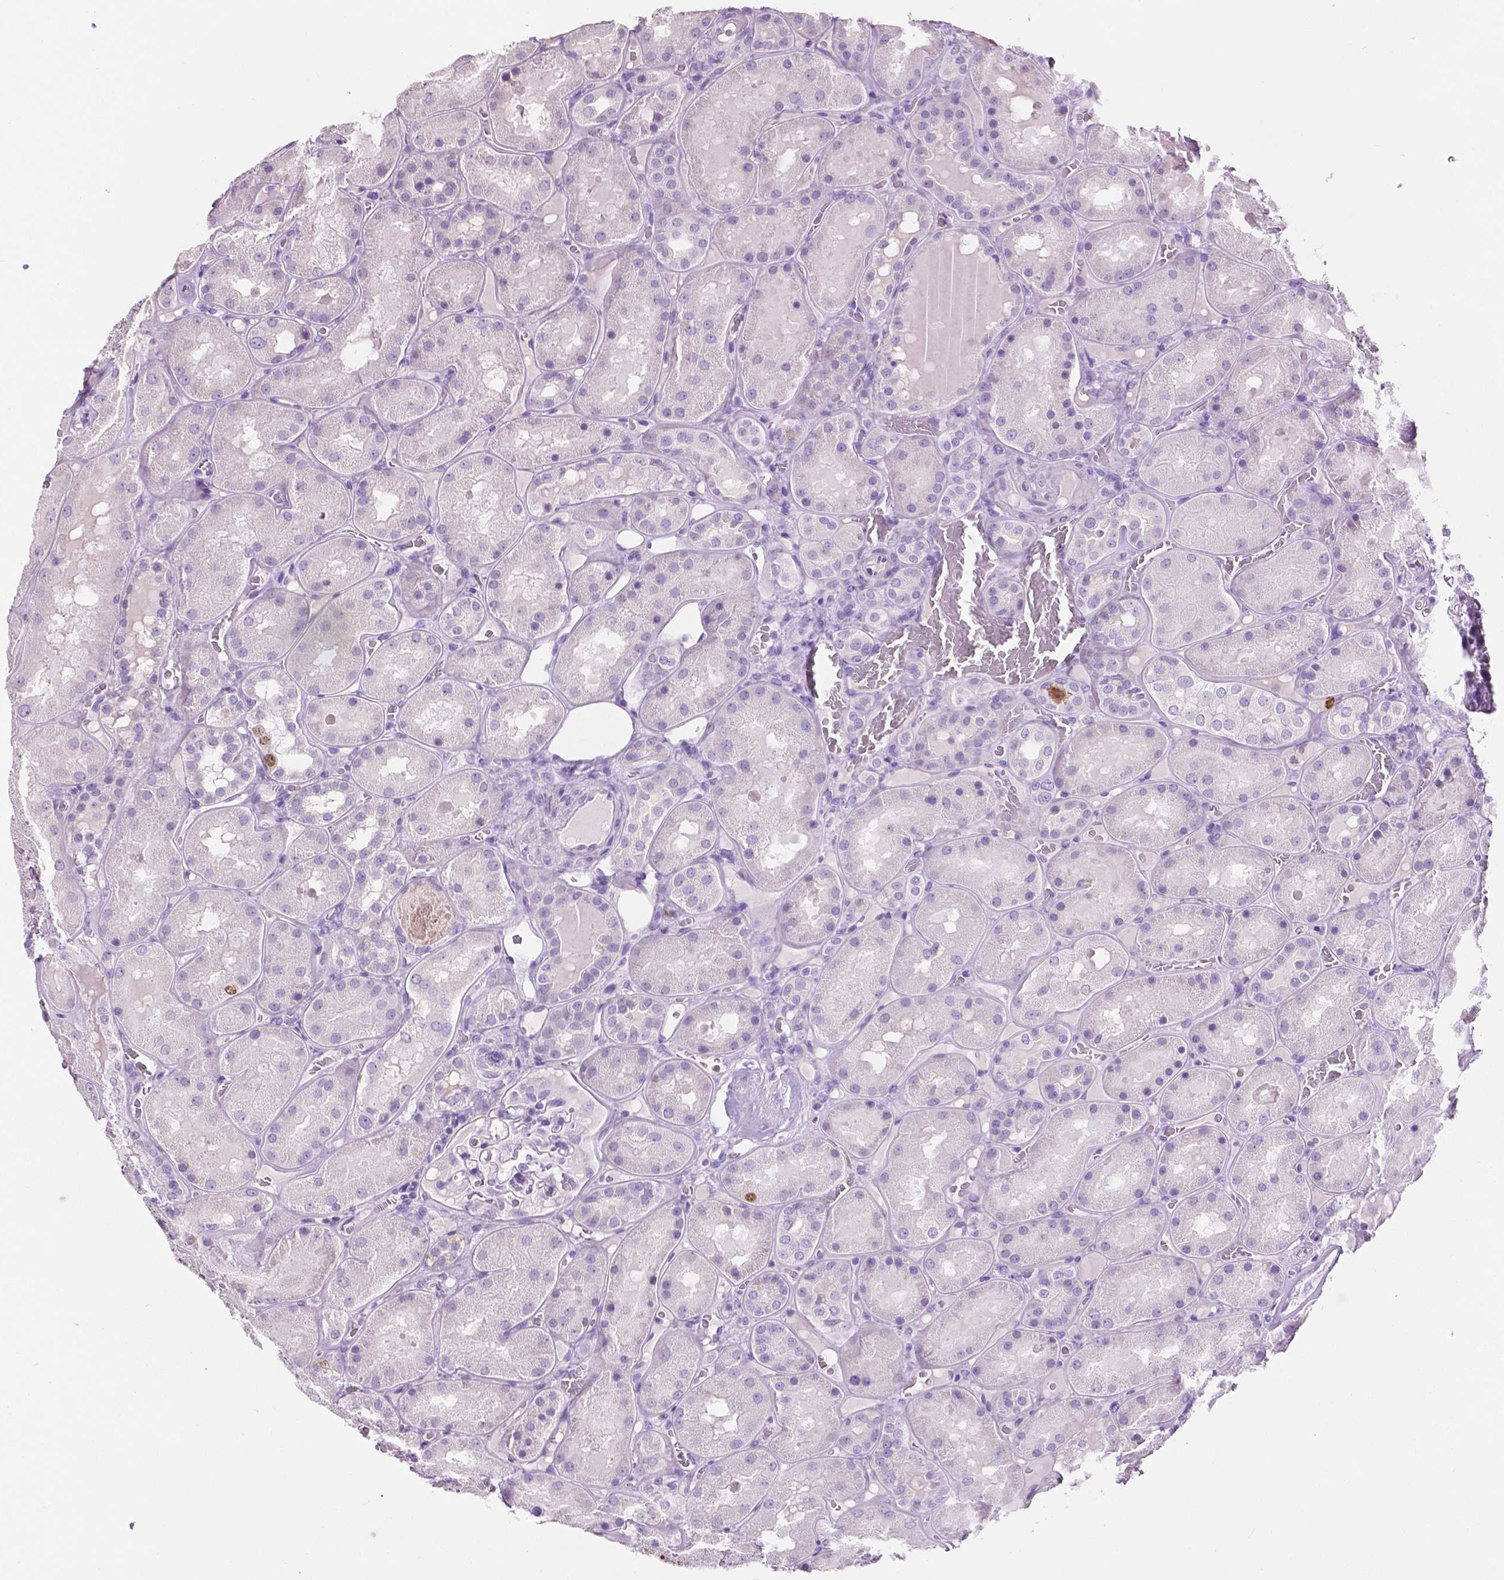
{"staining": {"intensity": "negative", "quantity": "none", "location": "none"}, "tissue": "kidney", "cell_type": "Cells in glomeruli", "image_type": "normal", "snomed": [{"axis": "morphology", "description": "Normal tissue, NOS"}, {"axis": "topography", "description": "Kidney"}], "caption": "Cells in glomeruli show no significant protein expression in normal kidney. The staining is performed using DAB brown chromogen with nuclei counter-stained in using hematoxylin.", "gene": "SIAH2", "patient": {"sex": "male", "age": 73}}